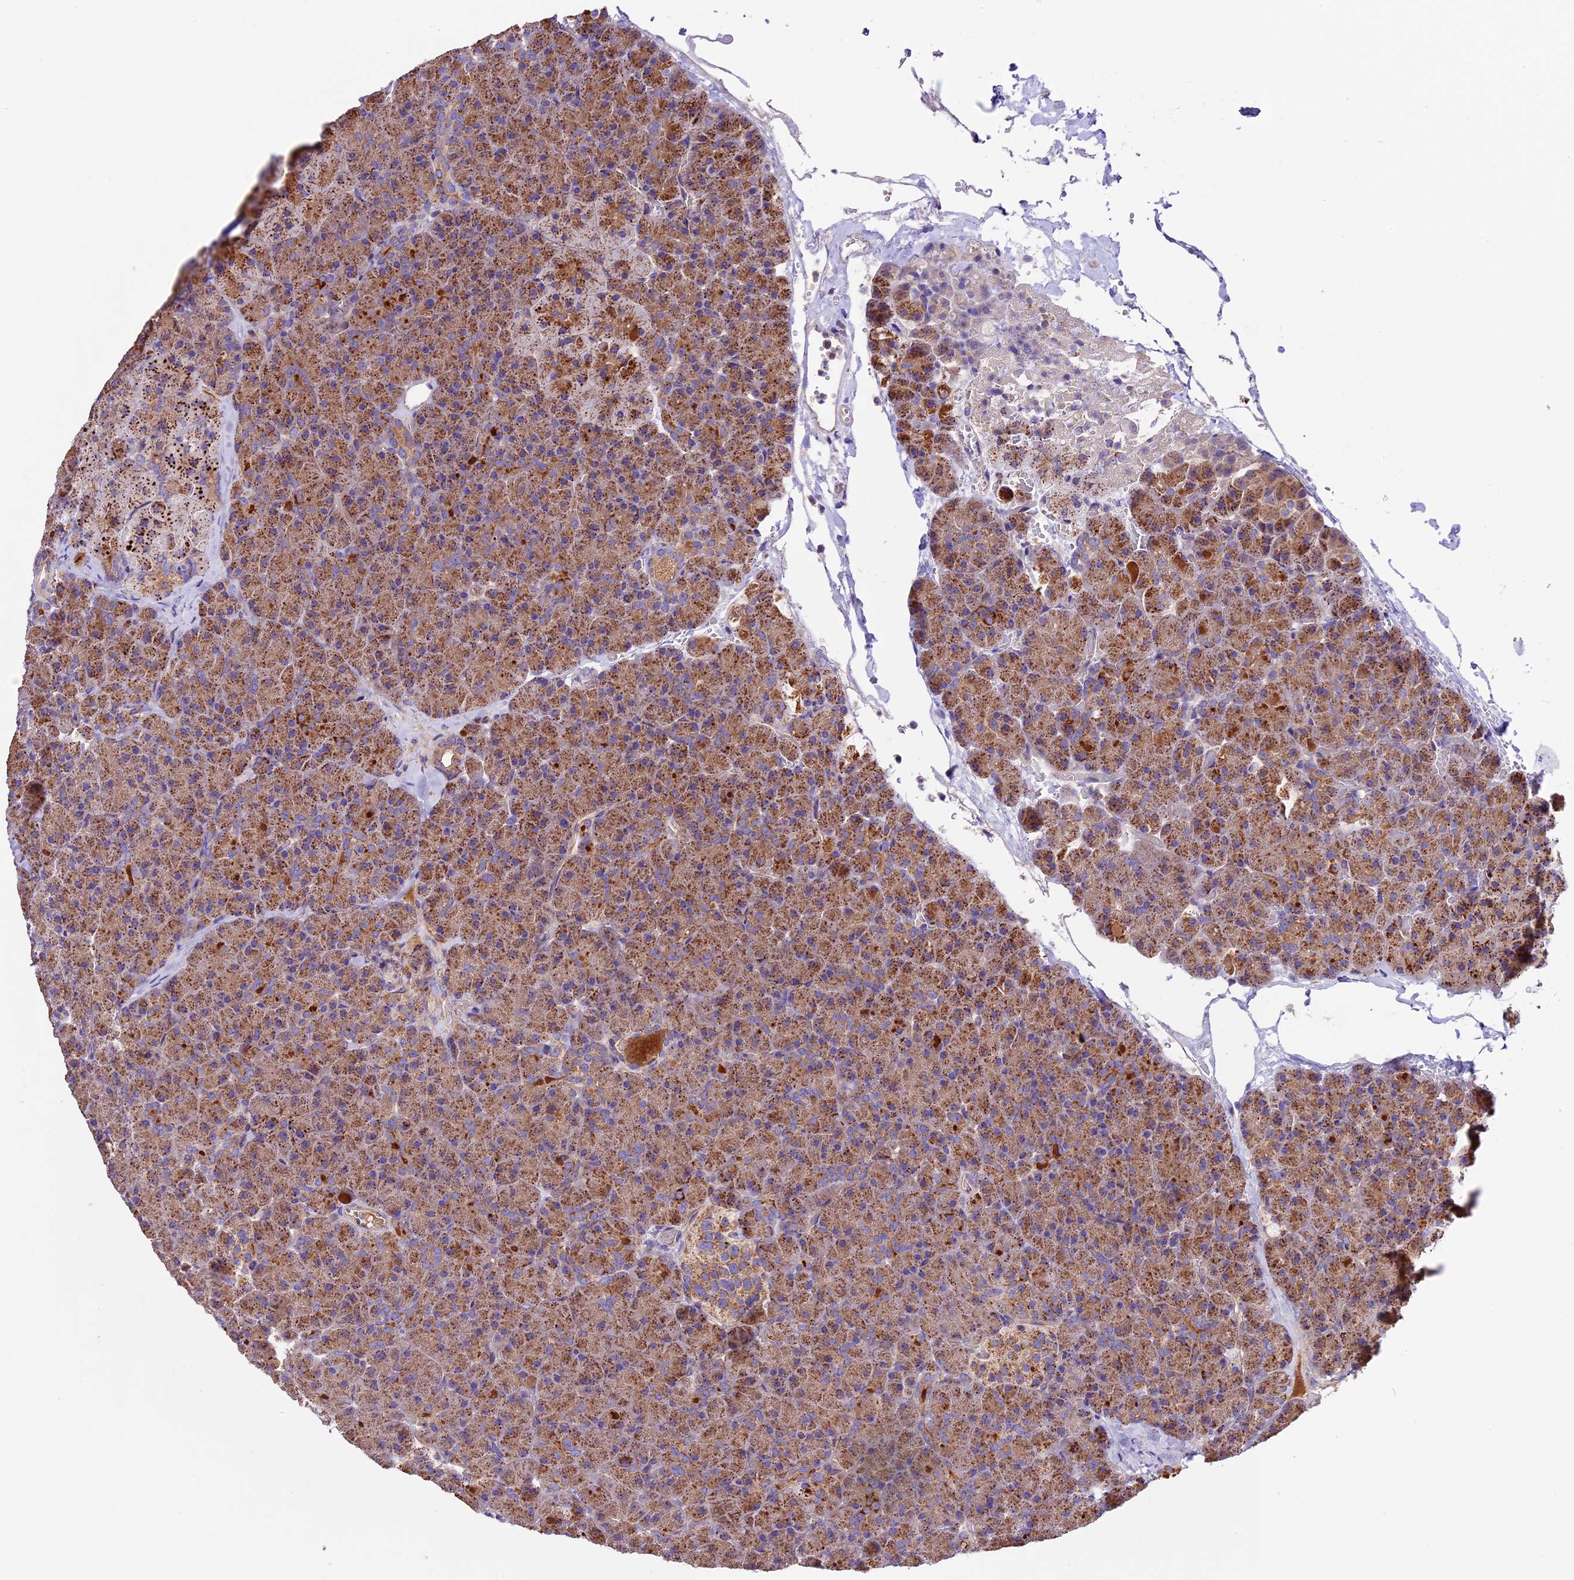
{"staining": {"intensity": "moderate", "quantity": ">75%", "location": "cytoplasmic/membranous"}, "tissue": "pancreas", "cell_type": "Exocrine glandular cells", "image_type": "normal", "snomed": [{"axis": "morphology", "description": "Normal tissue, NOS"}, {"axis": "topography", "description": "Pancreas"}], "caption": "Immunohistochemical staining of unremarkable pancreas exhibits moderate cytoplasmic/membranous protein expression in approximately >75% of exocrine glandular cells.", "gene": "METTL22", "patient": {"sex": "male", "age": 36}}